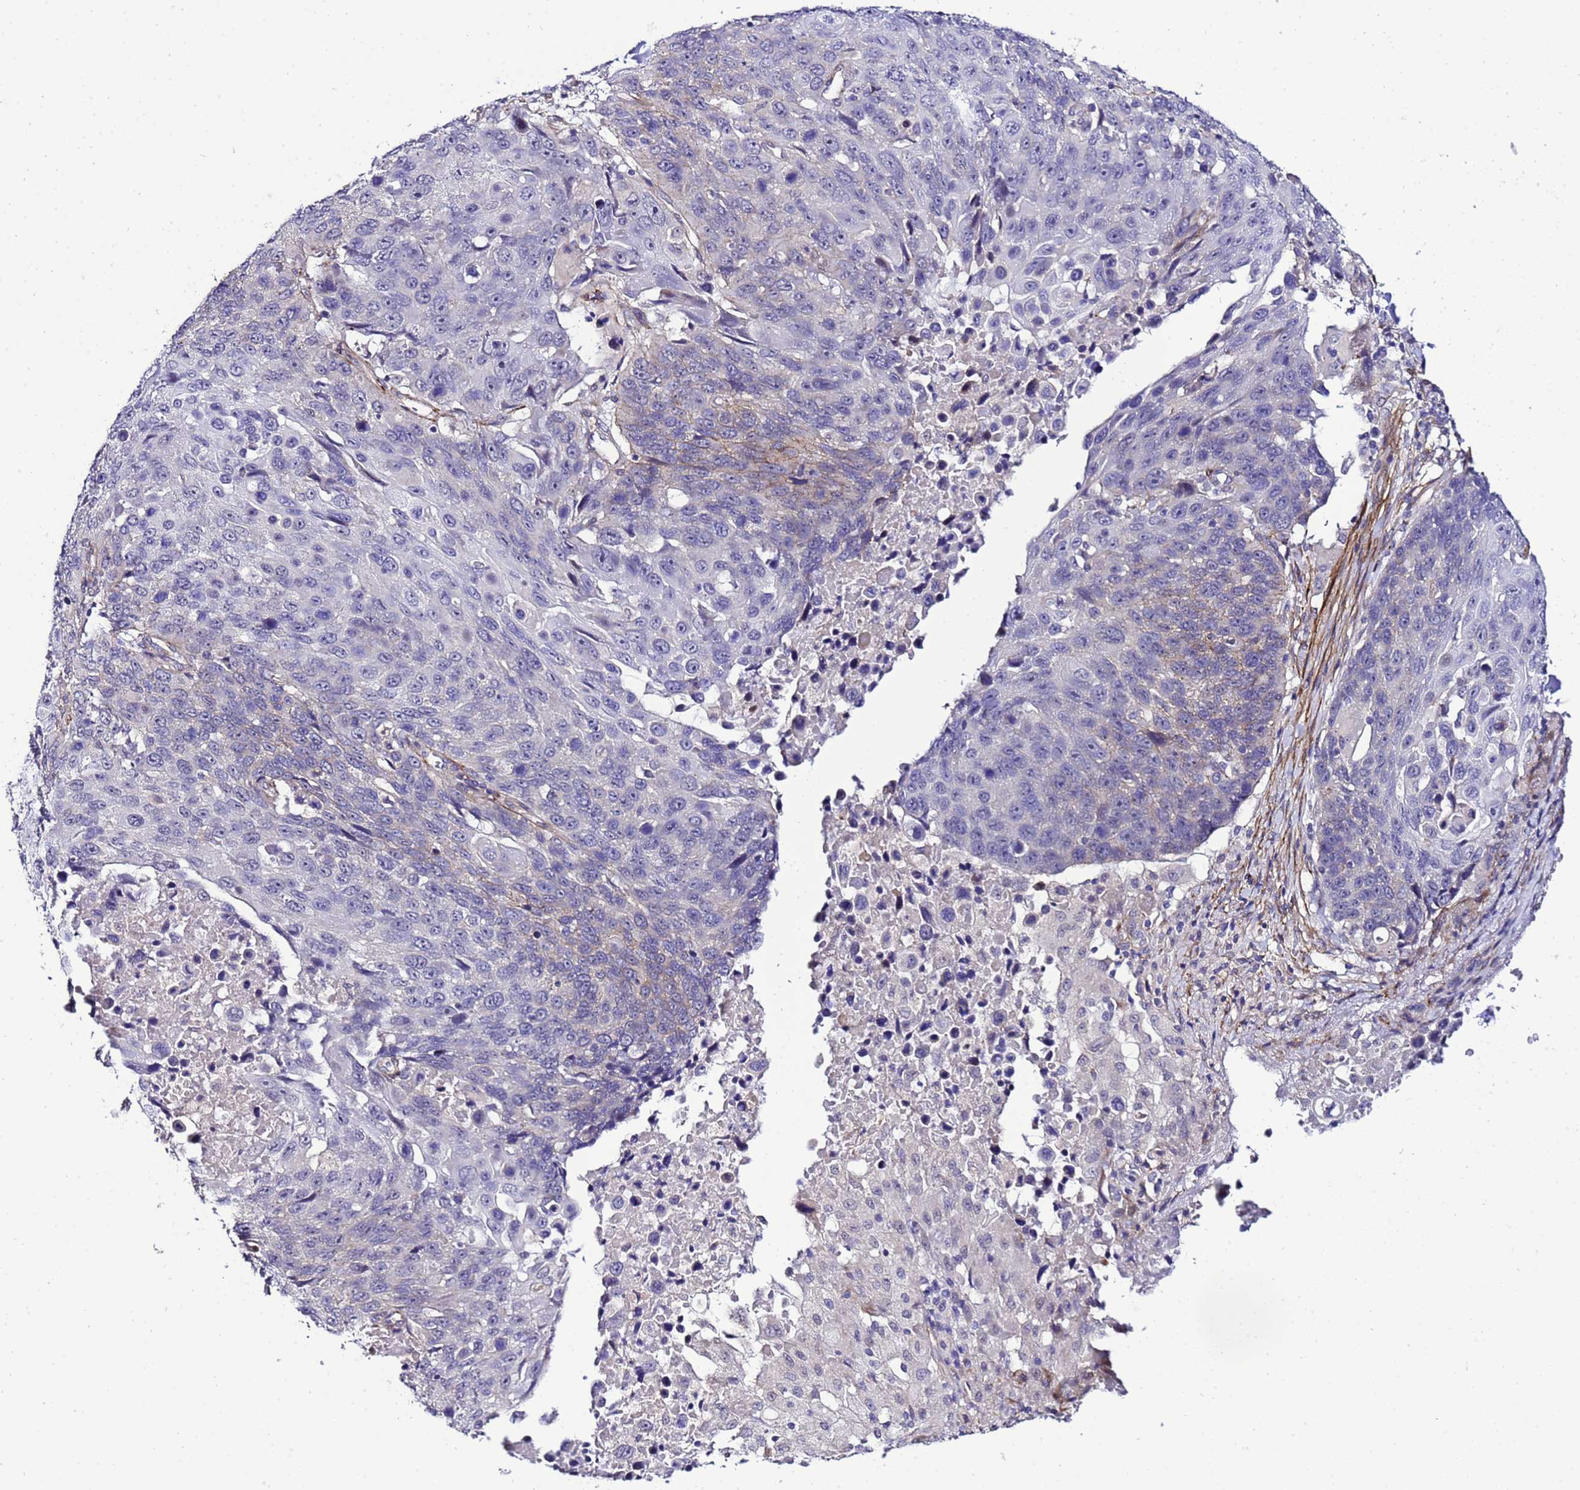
{"staining": {"intensity": "negative", "quantity": "none", "location": "none"}, "tissue": "lung cancer", "cell_type": "Tumor cells", "image_type": "cancer", "snomed": [{"axis": "morphology", "description": "Squamous cell carcinoma, NOS"}, {"axis": "topography", "description": "Lung"}], "caption": "The photomicrograph reveals no staining of tumor cells in lung cancer (squamous cell carcinoma).", "gene": "GZF1", "patient": {"sex": "male", "age": 66}}